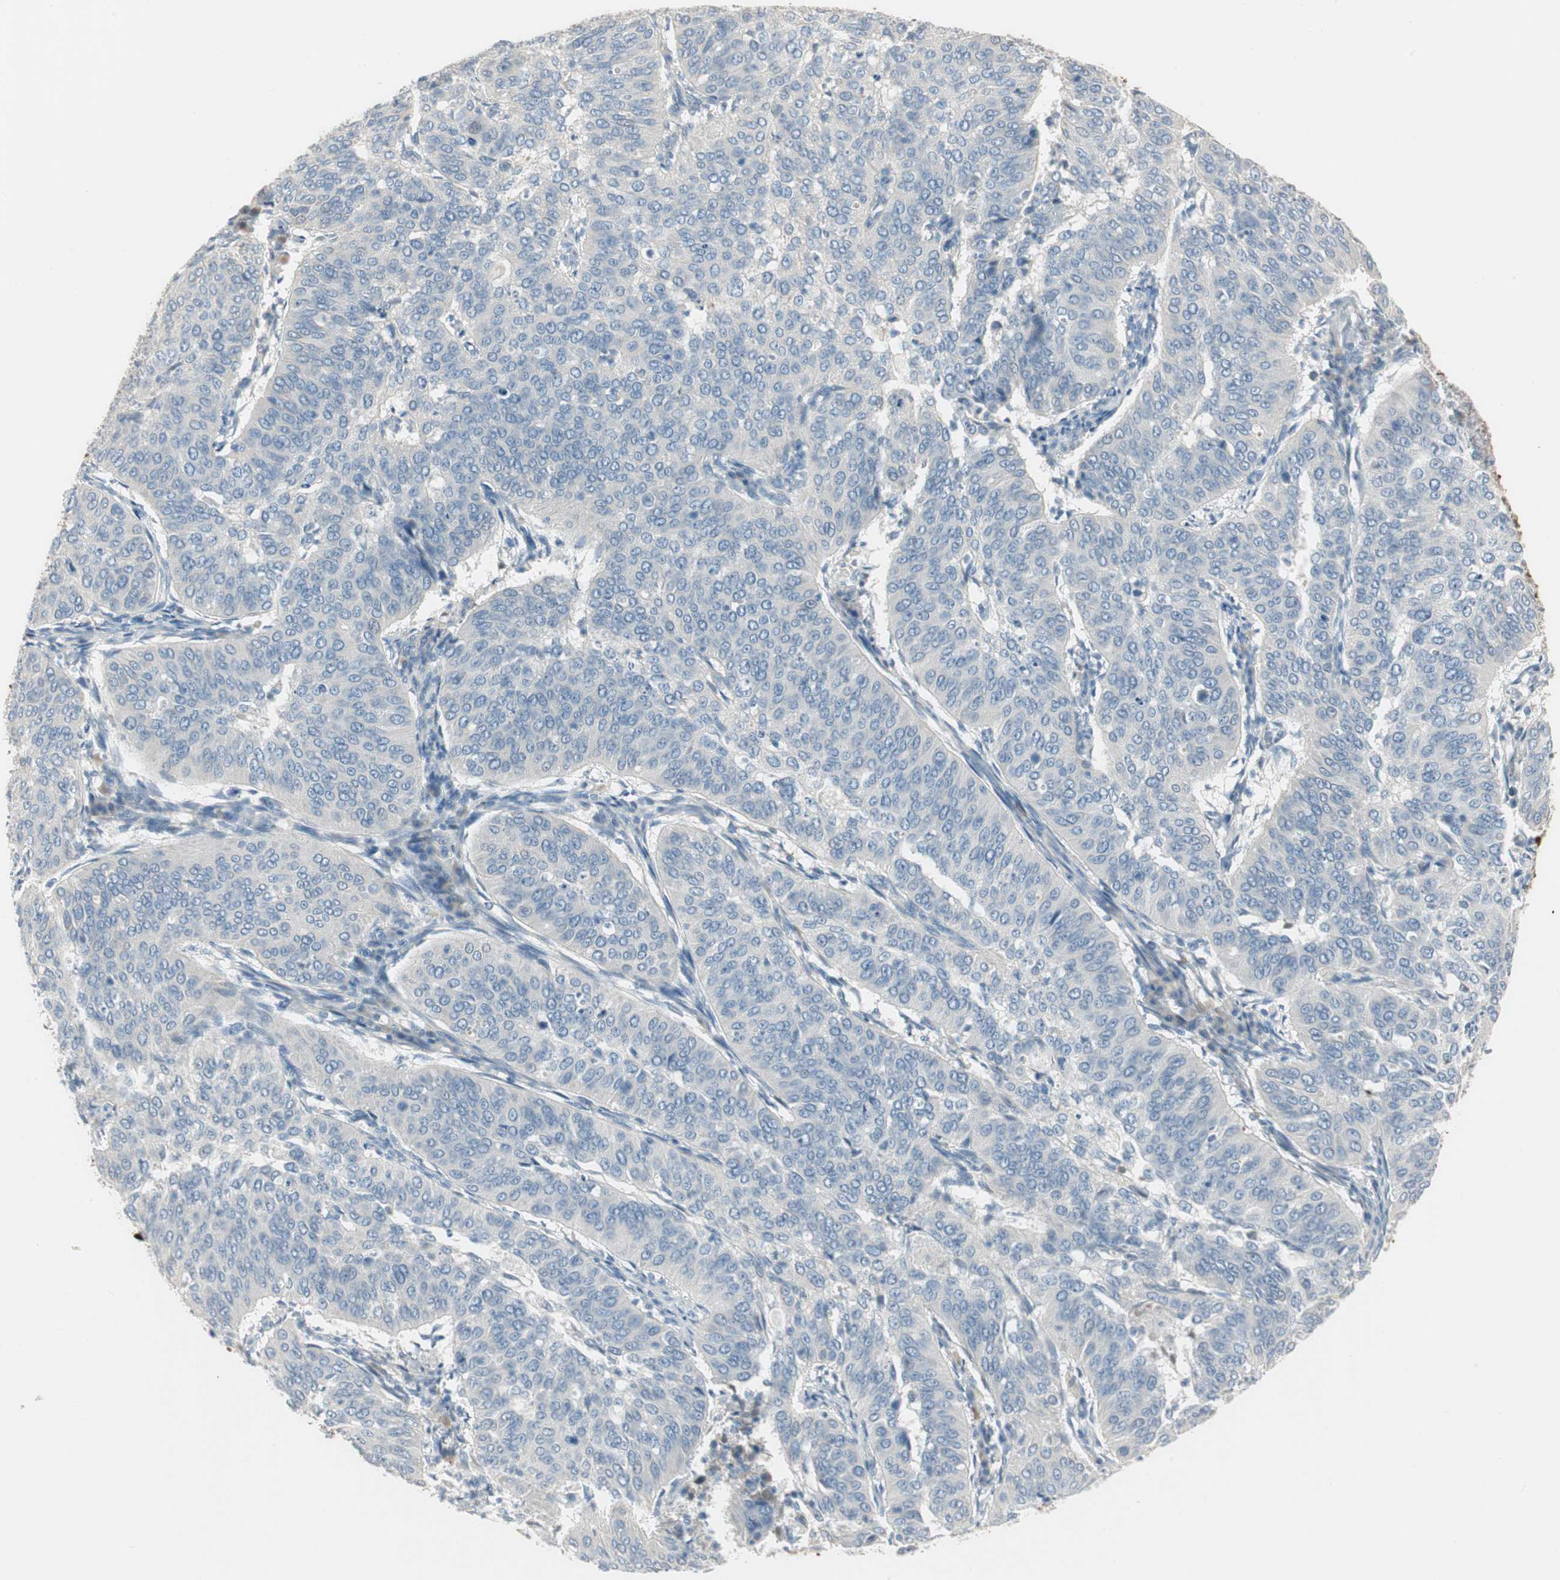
{"staining": {"intensity": "negative", "quantity": "none", "location": "none"}, "tissue": "cervical cancer", "cell_type": "Tumor cells", "image_type": "cancer", "snomed": [{"axis": "morphology", "description": "Normal tissue, NOS"}, {"axis": "morphology", "description": "Squamous cell carcinoma, NOS"}, {"axis": "topography", "description": "Cervix"}], "caption": "Cervical cancer stained for a protein using immunohistochemistry (IHC) shows no expression tumor cells.", "gene": "SPINK4", "patient": {"sex": "female", "age": 39}}